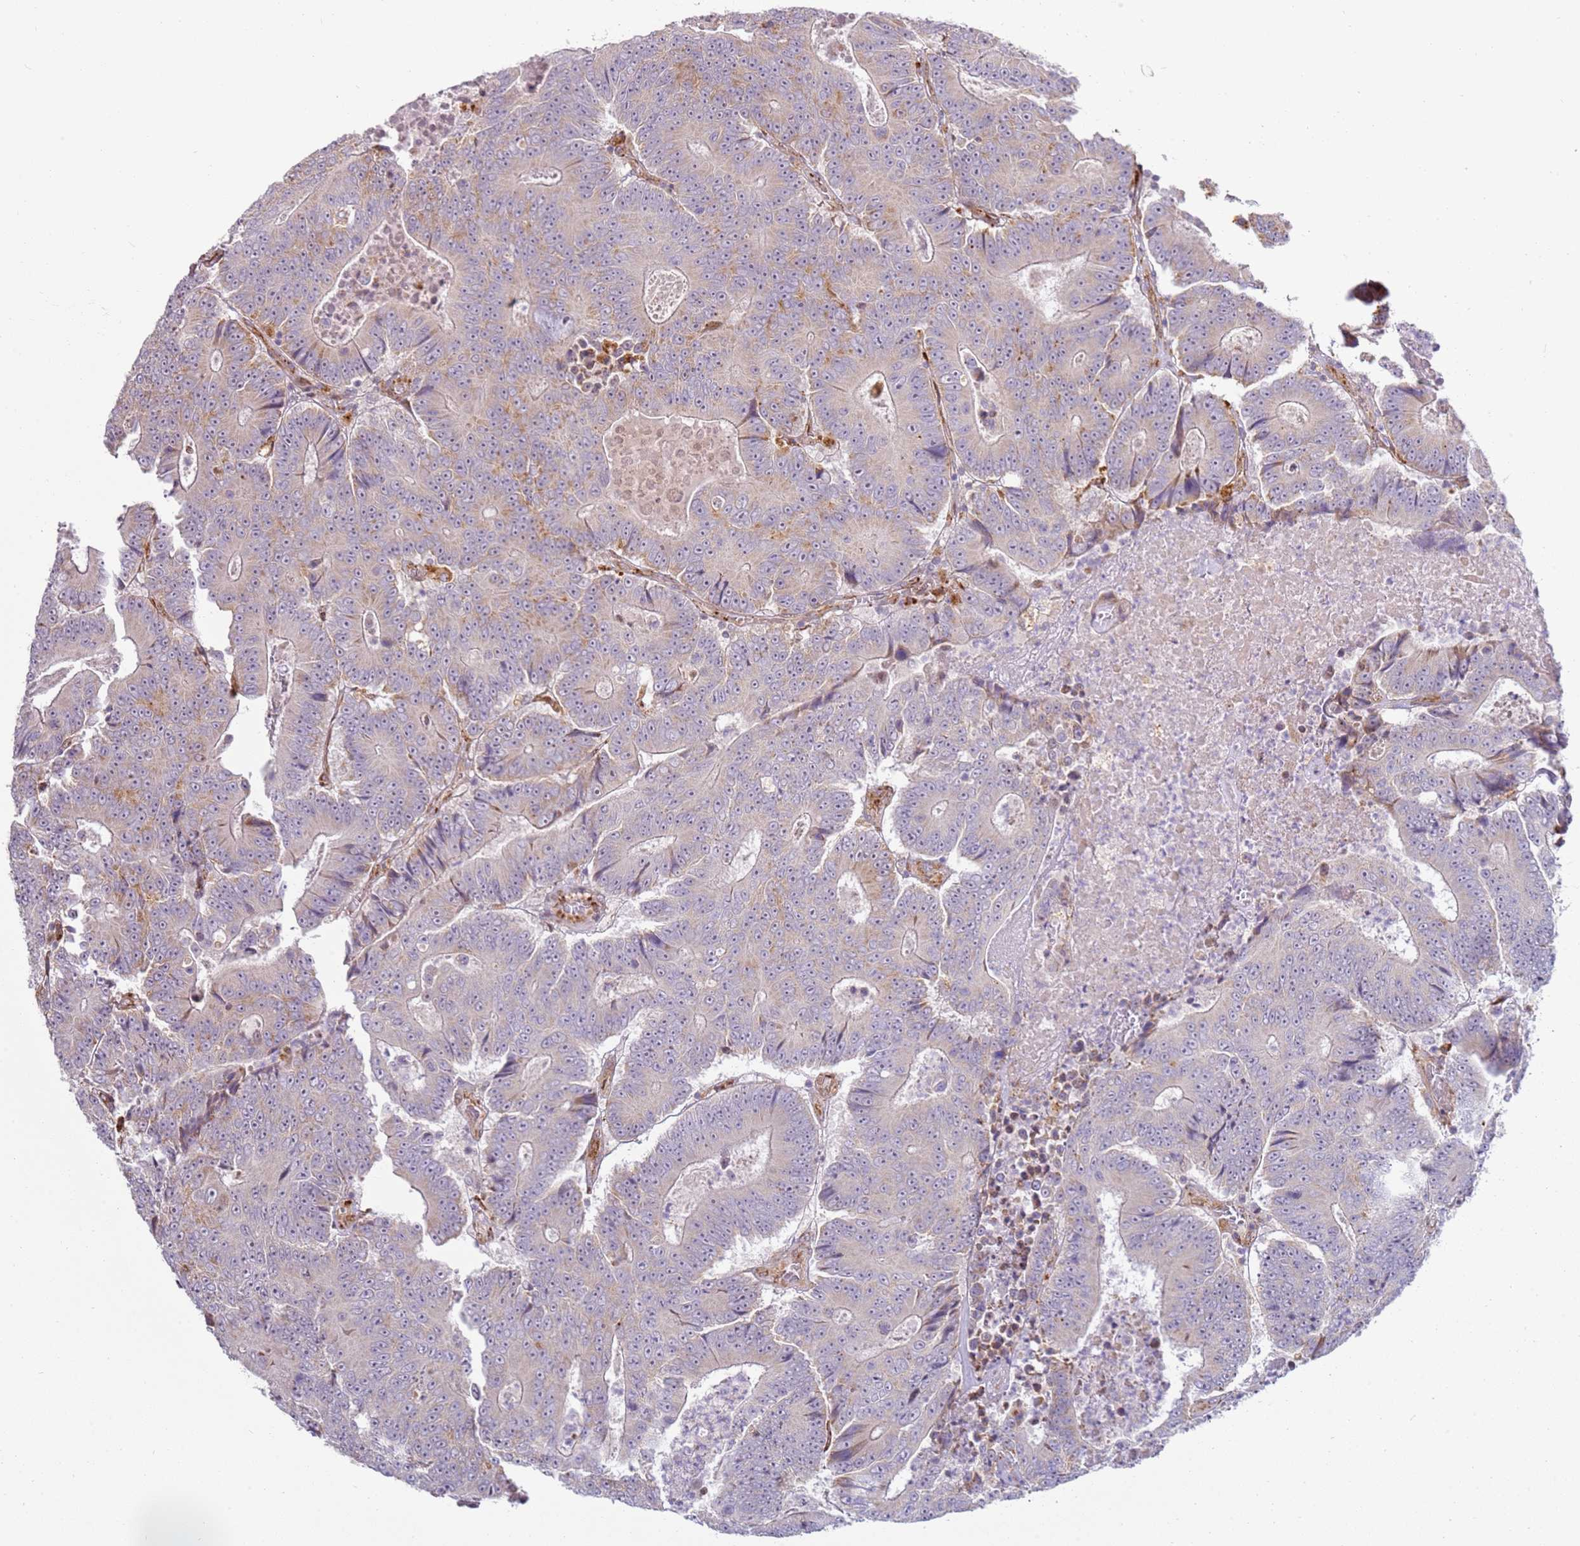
{"staining": {"intensity": "weak", "quantity": "<25%", "location": "cytoplasmic/membranous"}, "tissue": "colorectal cancer", "cell_type": "Tumor cells", "image_type": "cancer", "snomed": [{"axis": "morphology", "description": "Adenocarcinoma, NOS"}, {"axis": "topography", "description": "Colon"}], "caption": "High magnification brightfield microscopy of adenocarcinoma (colorectal) stained with DAB (3,3'-diaminobenzidine) (brown) and counterstained with hematoxylin (blue): tumor cells show no significant positivity. (DAB immunohistochemistry, high magnification).", "gene": "GRAP", "patient": {"sex": "male", "age": 83}}